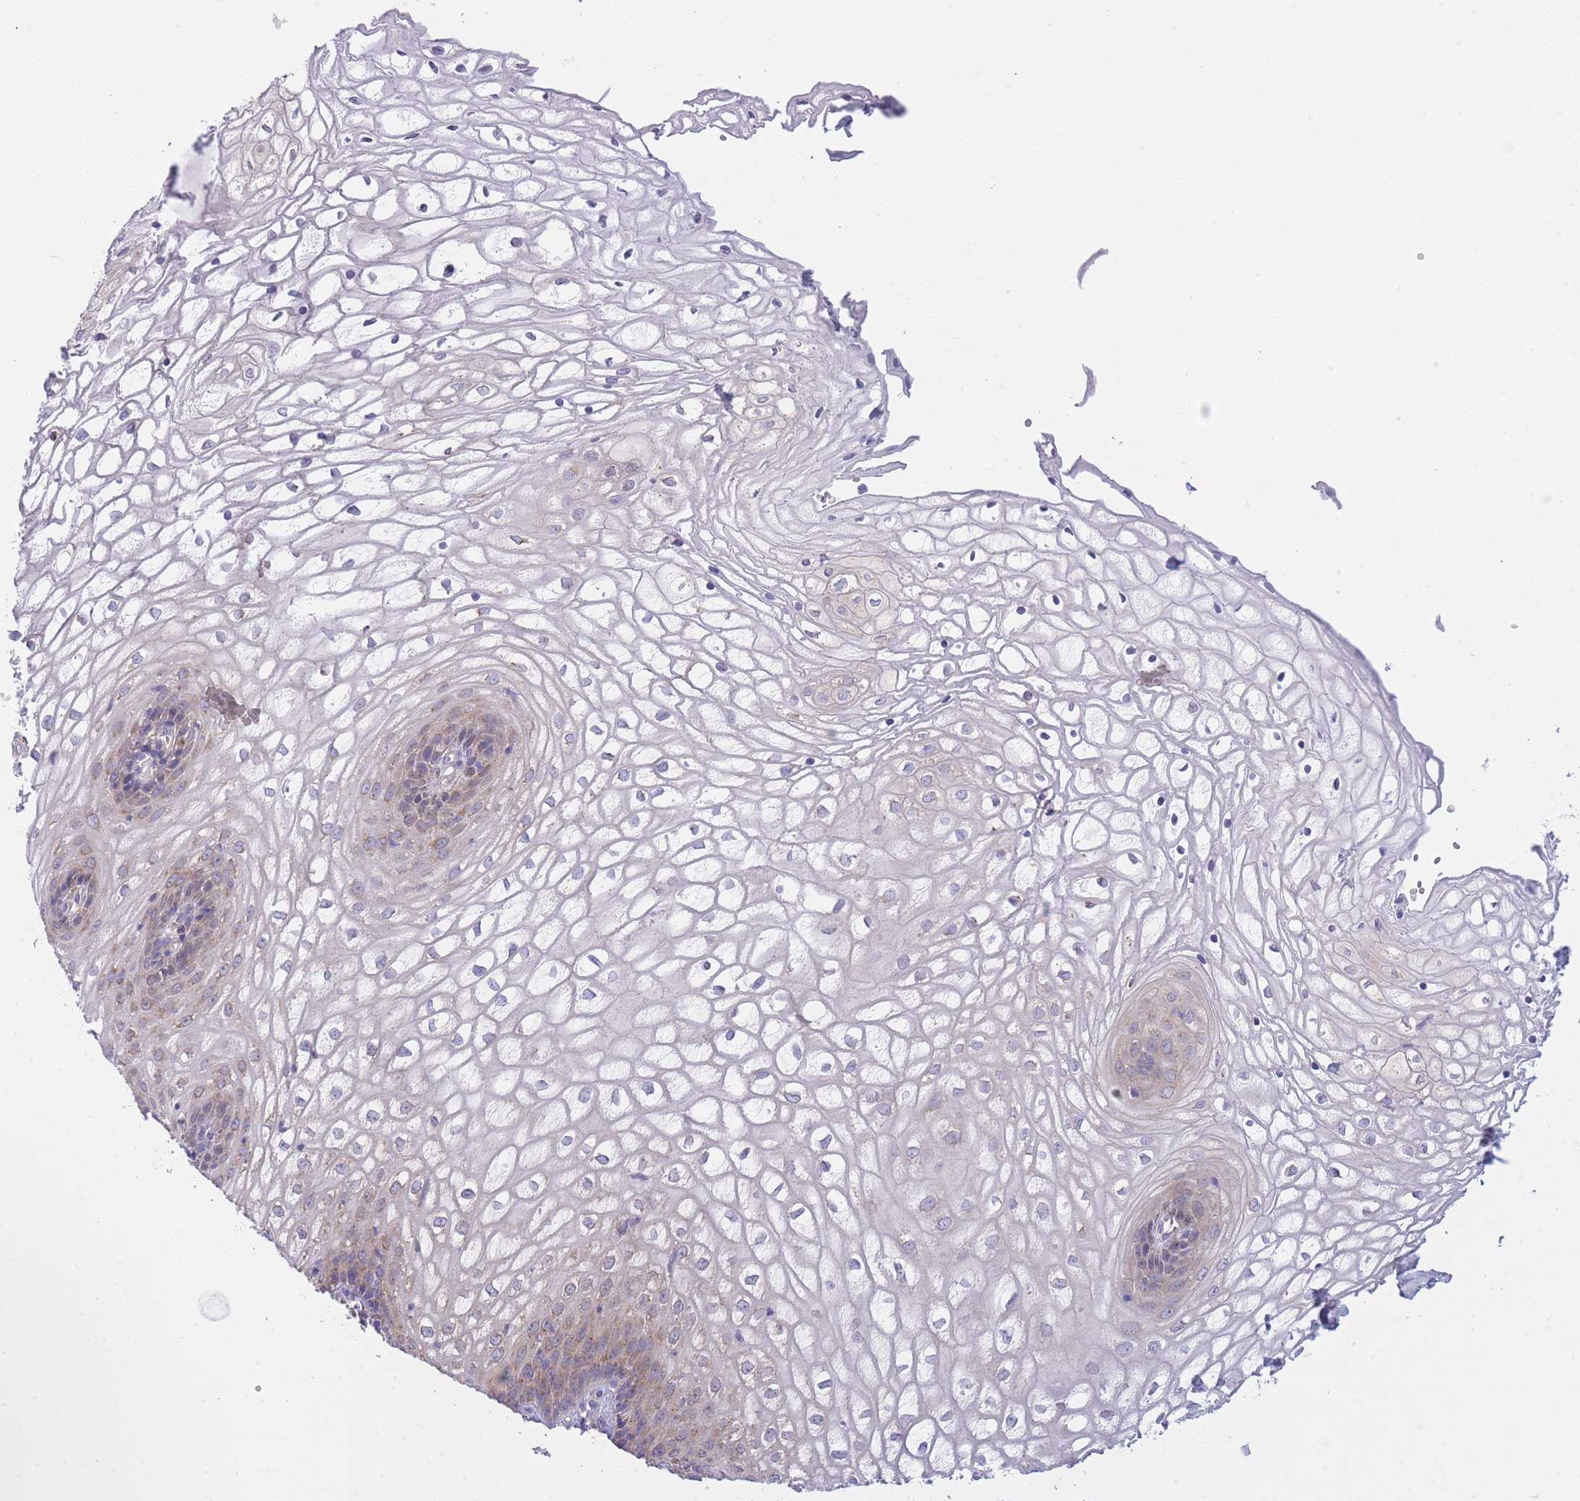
{"staining": {"intensity": "weak", "quantity": "<25%", "location": "cytoplasmic/membranous"}, "tissue": "vagina", "cell_type": "Squamous epithelial cells", "image_type": "normal", "snomed": [{"axis": "morphology", "description": "Normal tissue, NOS"}, {"axis": "topography", "description": "Vagina"}], "caption": "Squamous epithelial cells show no significant protein expression in benign vagina.", "gene": "COPG1", "patient": {"sex": "female", "age": 34}}